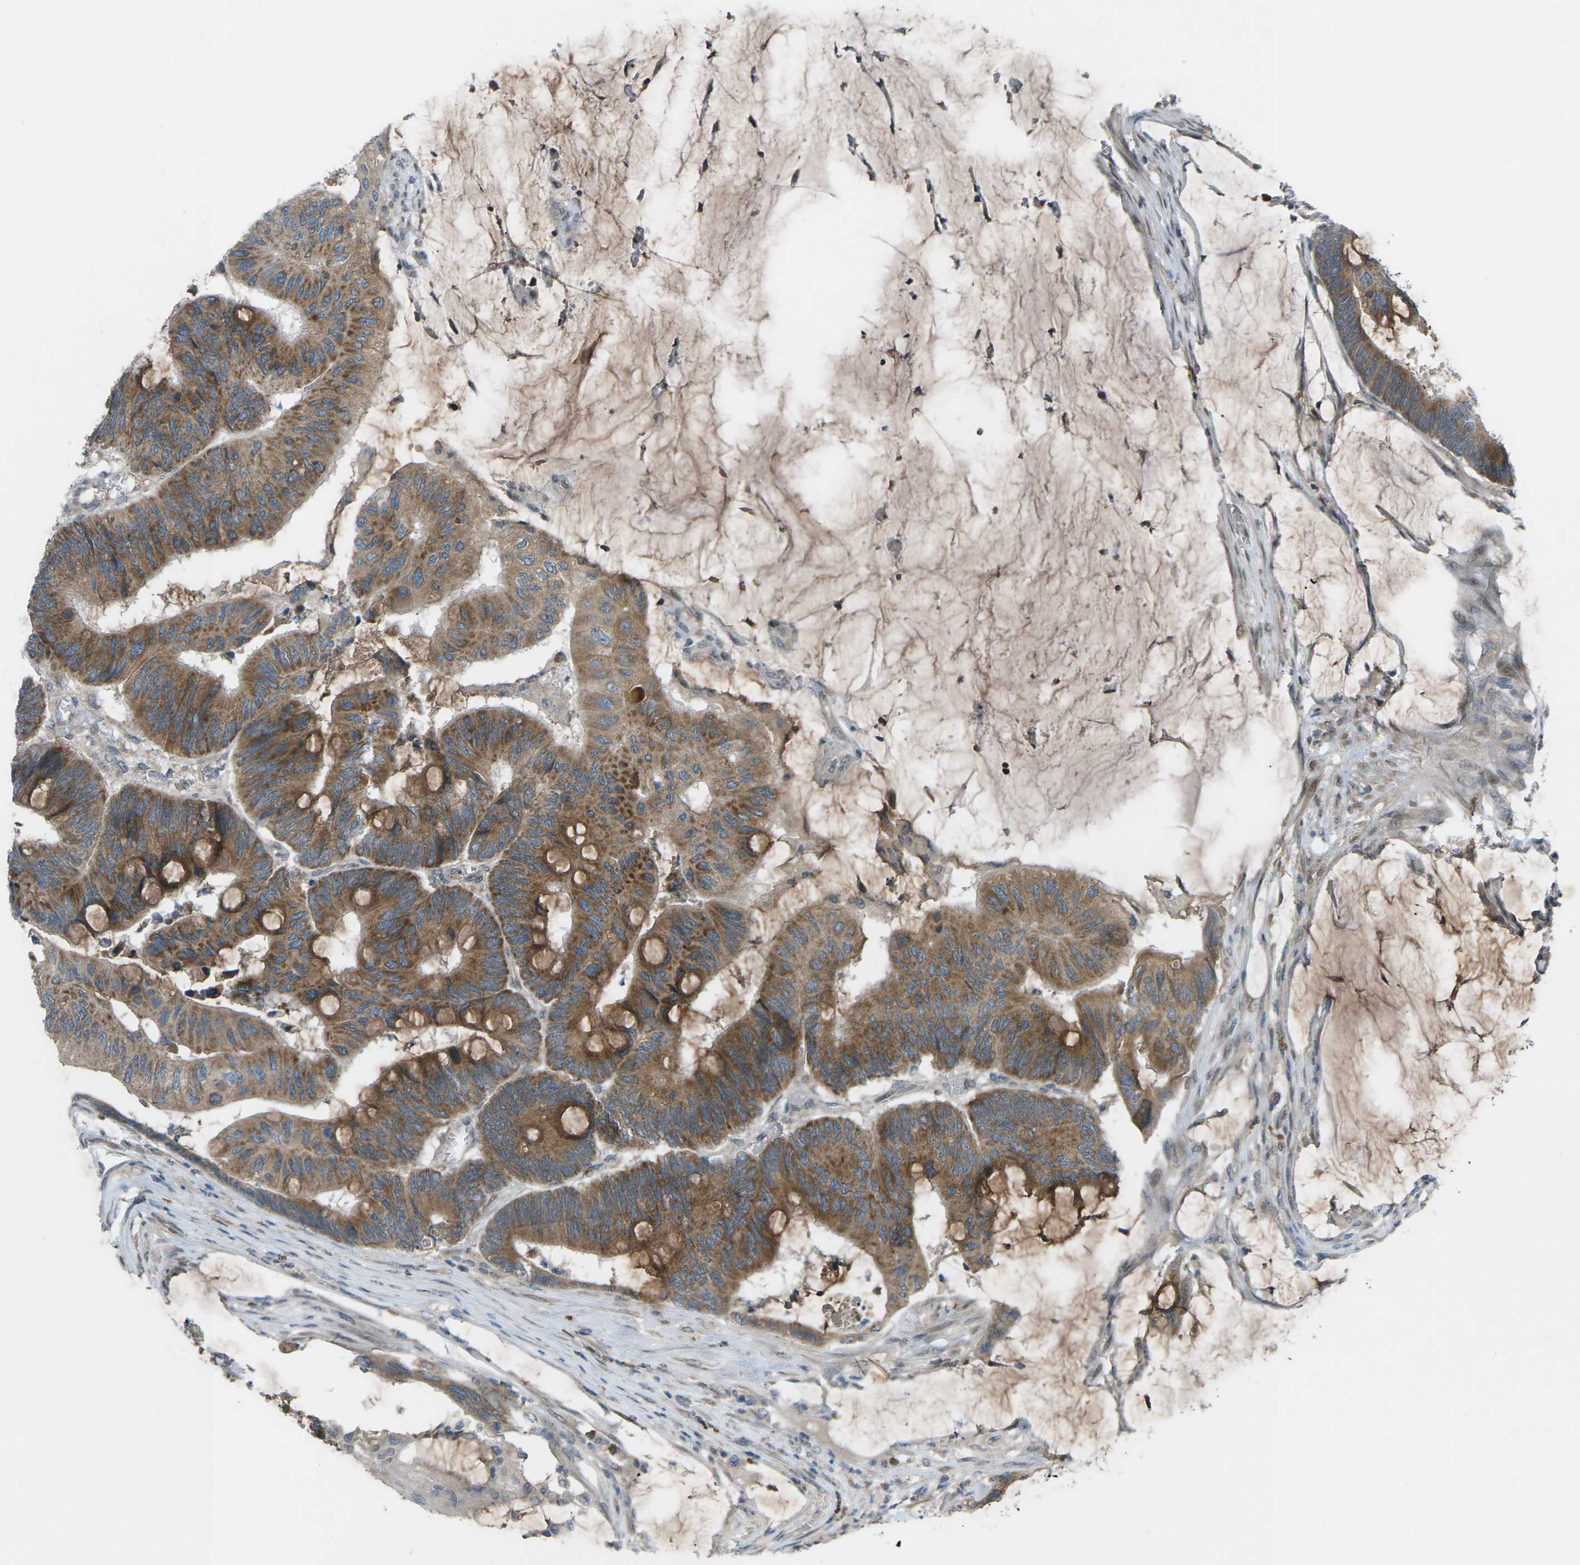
{"staining": {"intensity": "strong", "quantity": ">75%", "location": "cytoplasmic/membranous"}, "tissue": "colorectal cancer", "cell_type": "Tumor cells", "image_type": "cancer", "snomed": [{"axis": "morphology", "description": "Normal tissue, NOS"}, {"axis": "morphology", "description": "Adenocarcinoma, NOS"}, {"axis": "topography", "description": "Rectum"}], "caption": "Strong cytoplasmic/membranous positivity is identified in about >75% of tumor cells in colorectal cancer (adenocarcinoma).", "gene": "DYRK1A", "patient": {"sex": "male", "age": 92}}